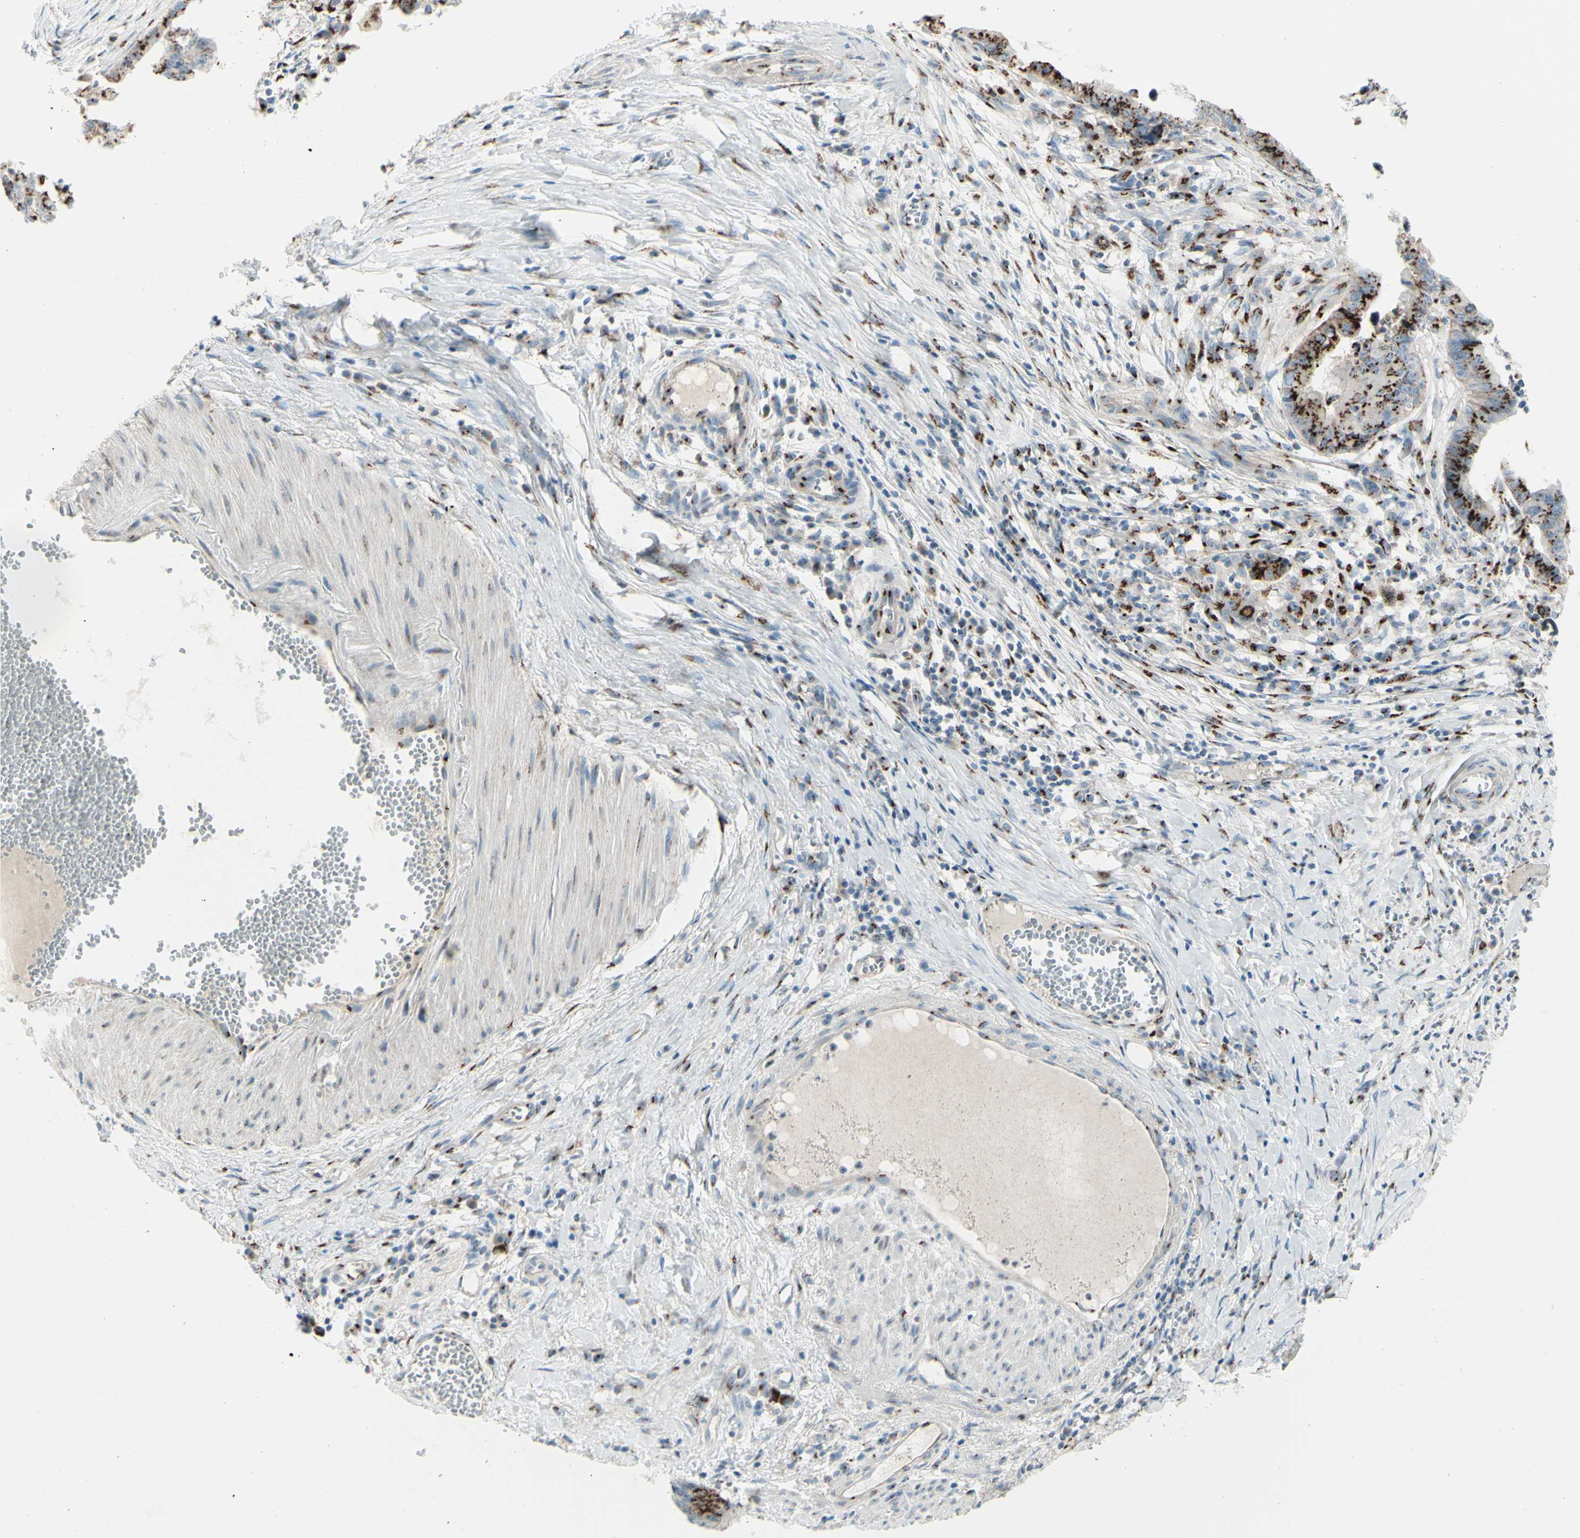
{"staining": {"intensity": "strong", "quantity": ">75%", "location": "cytoplasmic/membranous"}, "tissue": "stomach cancer", "cell_type": "Tumor cells", "image_type": "cancer", "snomed": [{"axis": "morphology", "description": "Adenocarcinoma, NOS"}, {"axis": "topography", "description": "Stomach, lower"}], "caption": "This micrograph displays immunohistochemistry staining of human stomach cancer (adenocarcinoma), with high strong cytoplasmic/membranous positivity in approximately >75% of tumor cells.", "gene": "B4GALT1", "patient": {"sex": "male", "age": 77}}